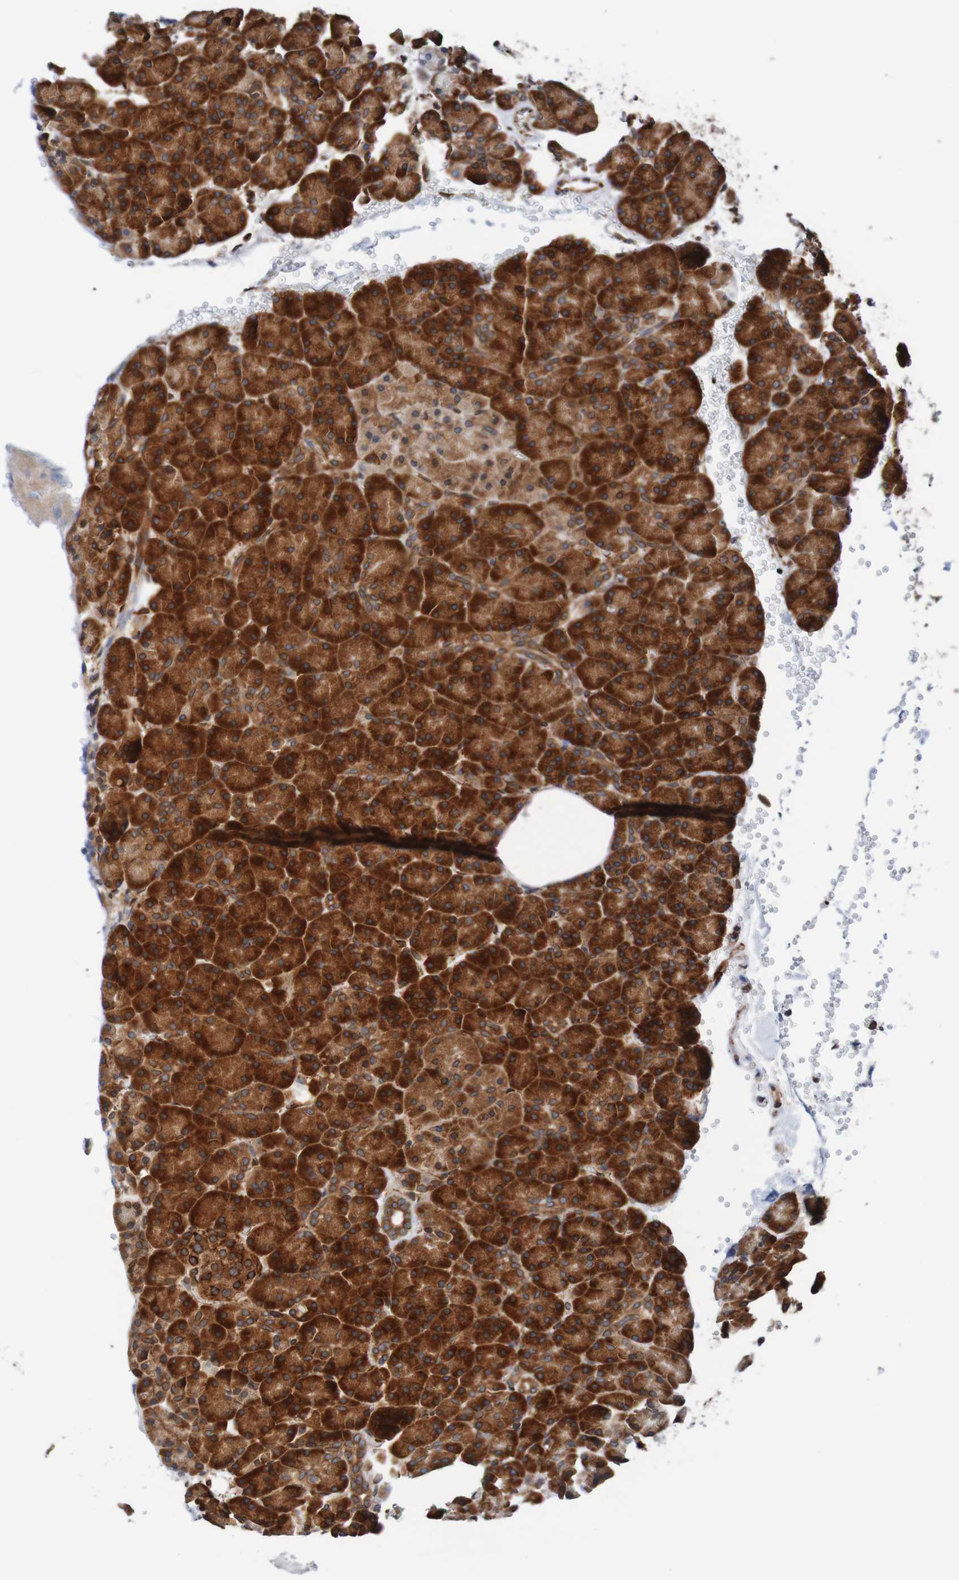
{"staining": {"intensity": "strong", "quantity": ">75%", "location": "cytoplasmic/membranous"}, "tissue": "pancreas", "cell_type": "Exocrine glandular cells", "image_type": "normal", "snomed": [{"axis": "morphology", "description": "Normal tissue, NOS"}, {"axis": "topography", "description": "Pancreas"}], "caption": "About >75% of exocrine glandular cells in normal pancreas reveal strong cytoplasmic/membranous protein staining as visualized by brown immunohistochemical staining.", "gene": "TMEM109", "patient": {"sex": "female", "age": 35}}